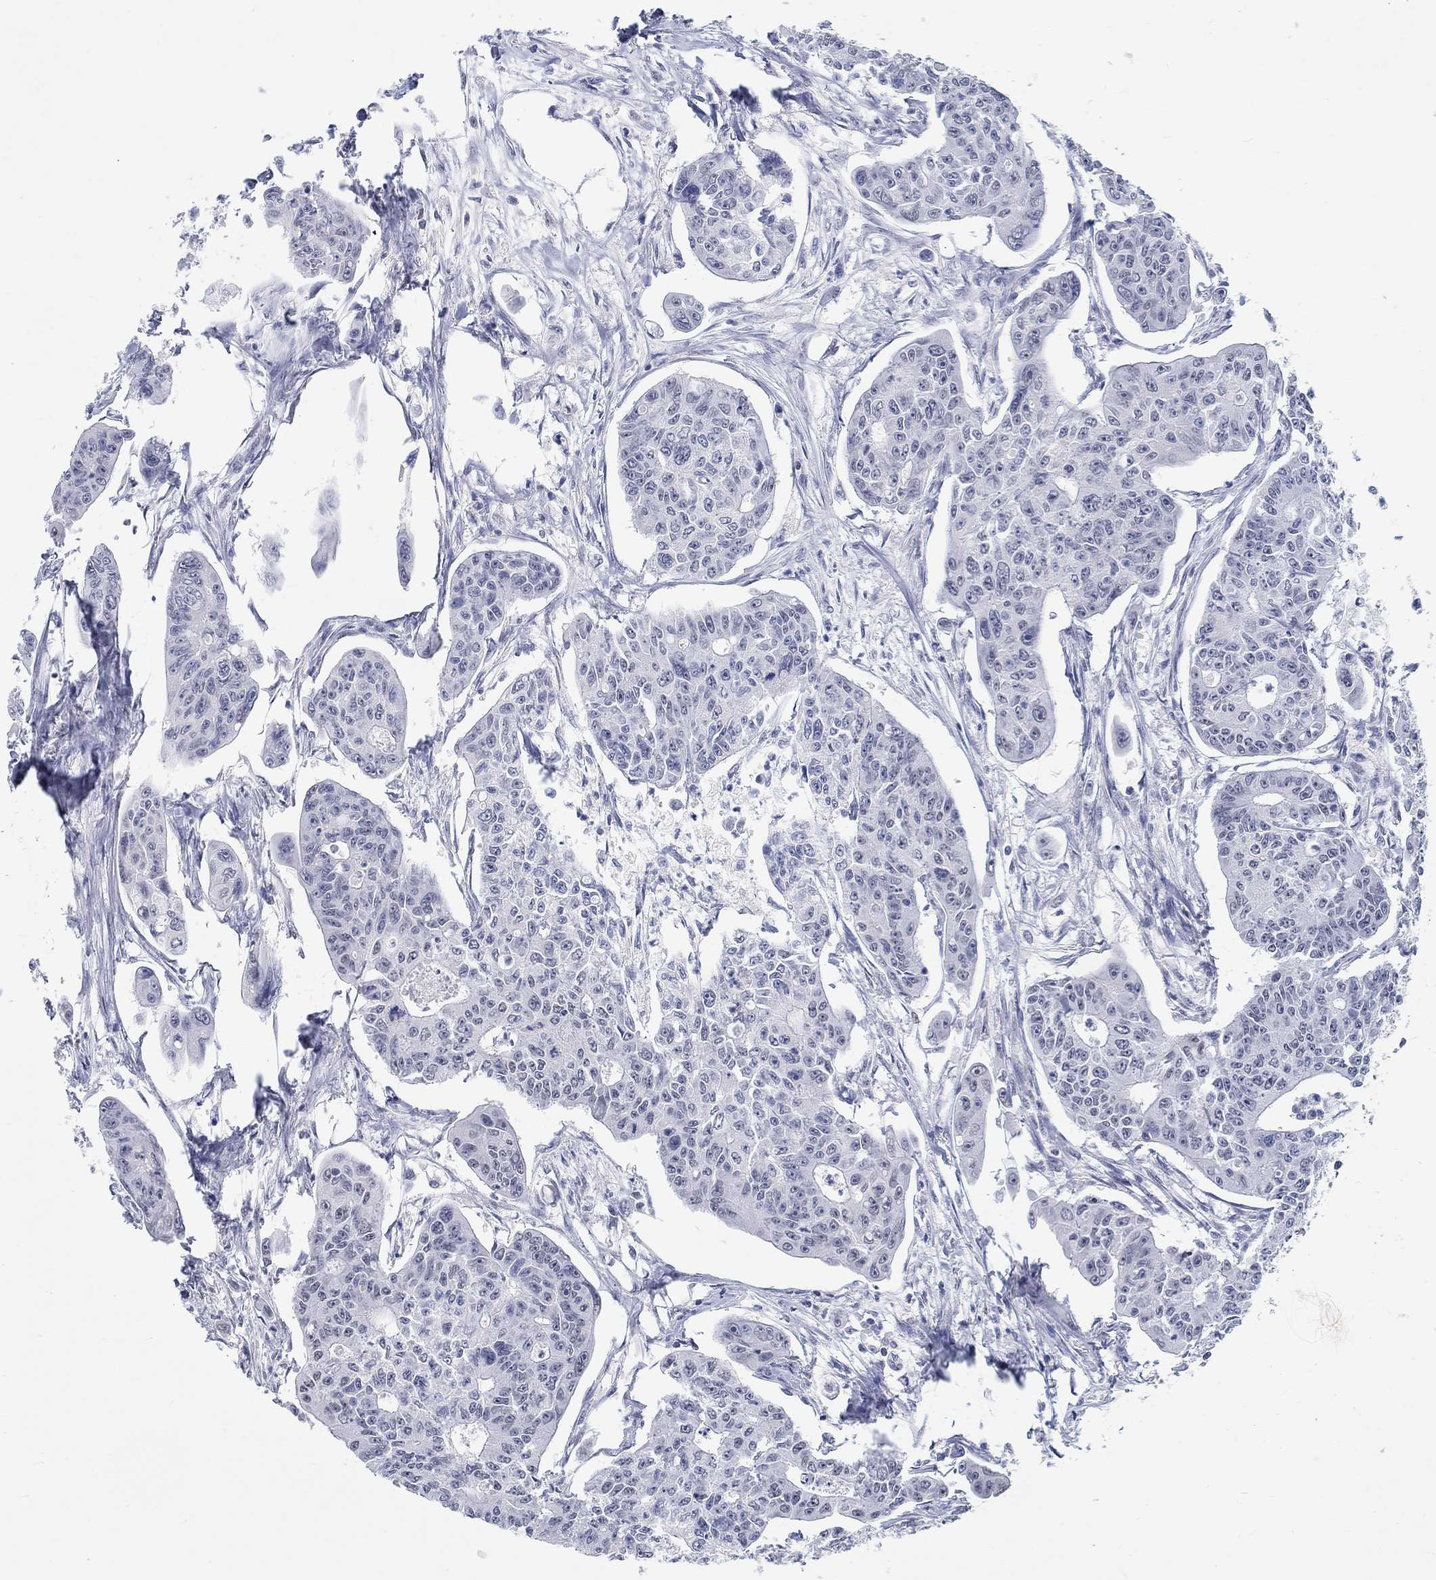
{"staining": {"intensity": "negative", "quantity": "none", "location": "none"}, "tissue": "colorectal cancer", "cell_type": "Tumor cells", "image_type": "cancer", "snomed": [{"axis": "morphology", "description": "Adenocarcinoma, NOS"}, {"axis": "topography", "description": "Colon"}], "caption": "IHC image of neoplastic tissue: adenocarcinoma (colorectal) stained with DAB (3,3'-diaminobenzidine) reveals no significant protein expression in tumor cells.", "gene": "ANKS1B", "patient": {"sex": "male", "age": 70}}